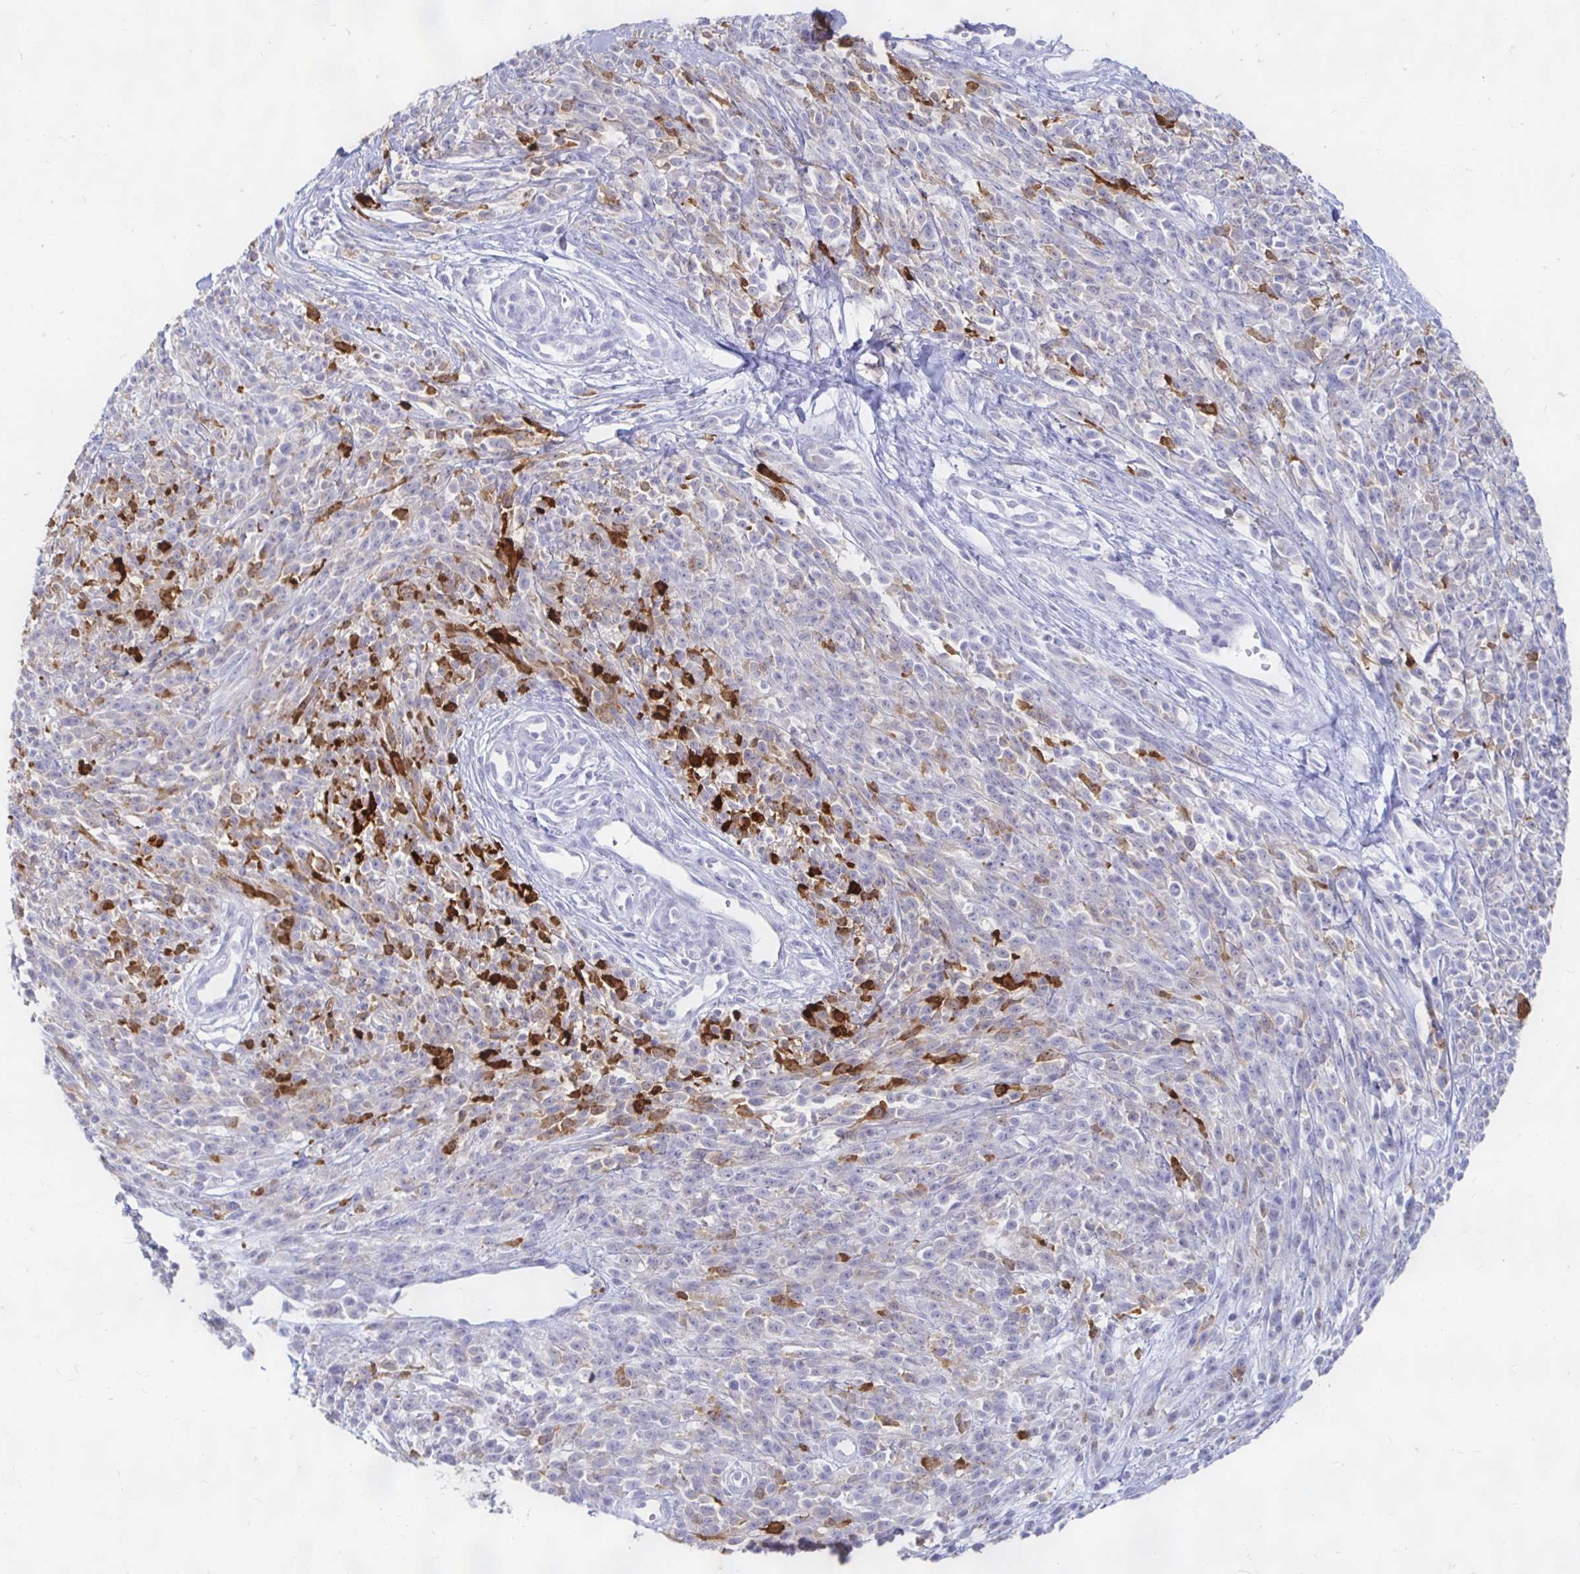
{"staining": {"intensity": "negative", "quantity": "none", "location": "none"}, "tissue": "melanoma", "cell_type": "Tumor cells", "image_type": "cancer", "snomed": [{"axis": "morphology", "description": "Malignant melanoma, NOS"}, {"axis": "topography", "description": "Skin"}, {"axis": "topography", "description": "Skin of trunk"}], "caption": "Immunohistochemistry (IHC) histopathology image of melanoma stained for a protein (brown), which shows no staining in tumor cells. (DAB IHC visualized using brightfield microscopy, high magnification).", "gene": "PEG10", "patient": {"sex": "male", "age": 74}}